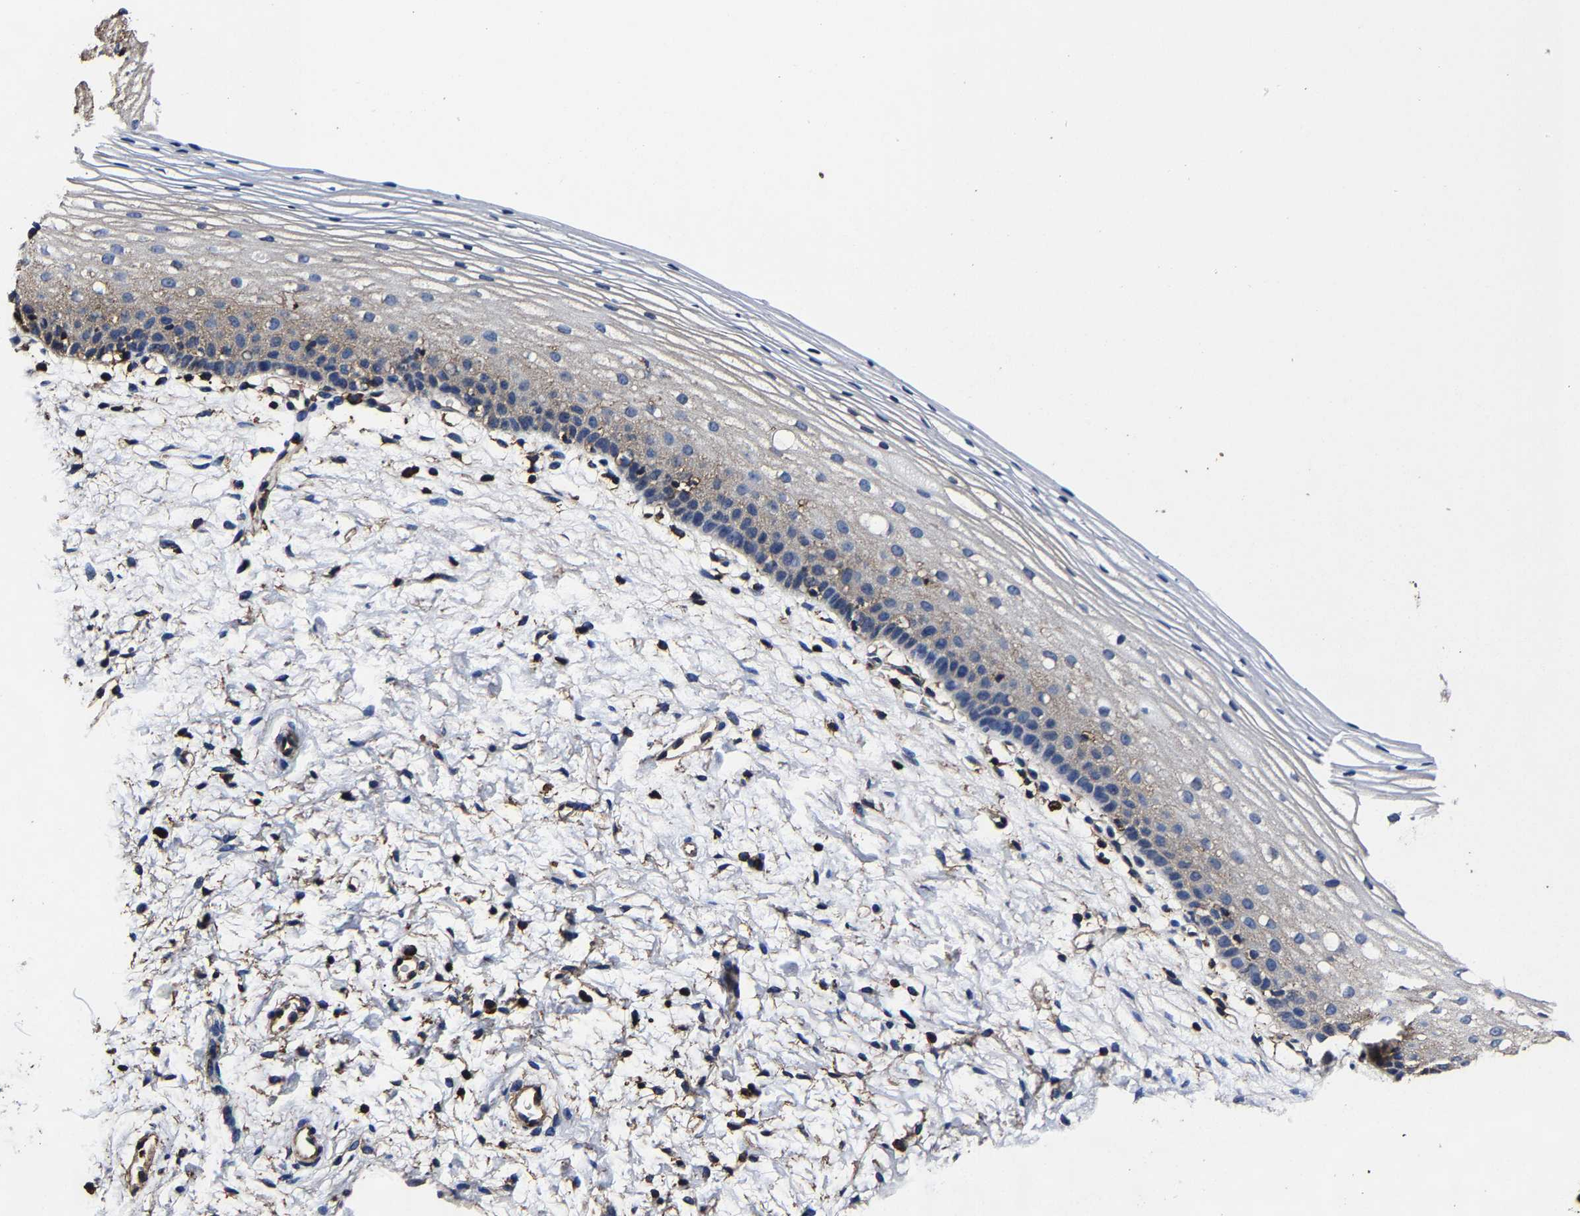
{"staining": {"intensity": "weak", "quantity": ">75%", "location": "cytoplasmic/membranous"}, "tissue": "cervix", "cell_type": "Glandular cells", "image_type": "normal", "snomed": [{"axis": "morphology", "description": "Normal tissue, NOS"}, {"axis": "topography", "description": "Cervix"}], "caption": "IHC staining of unremarkable cervix, which demonstrates low levels of weak cytoplasmic/membranous positivity in about >75% of glandular cells indicating weak cytoplasmic/membranous protein expression. The staining was performed using DAB (3,3'-diaminobenzidine) (brown) for protein detection and nuclei were counterstained in hematoxylin (blue).", "gene": "SSH3", "patient": {"sex": "female", "age": 72}}